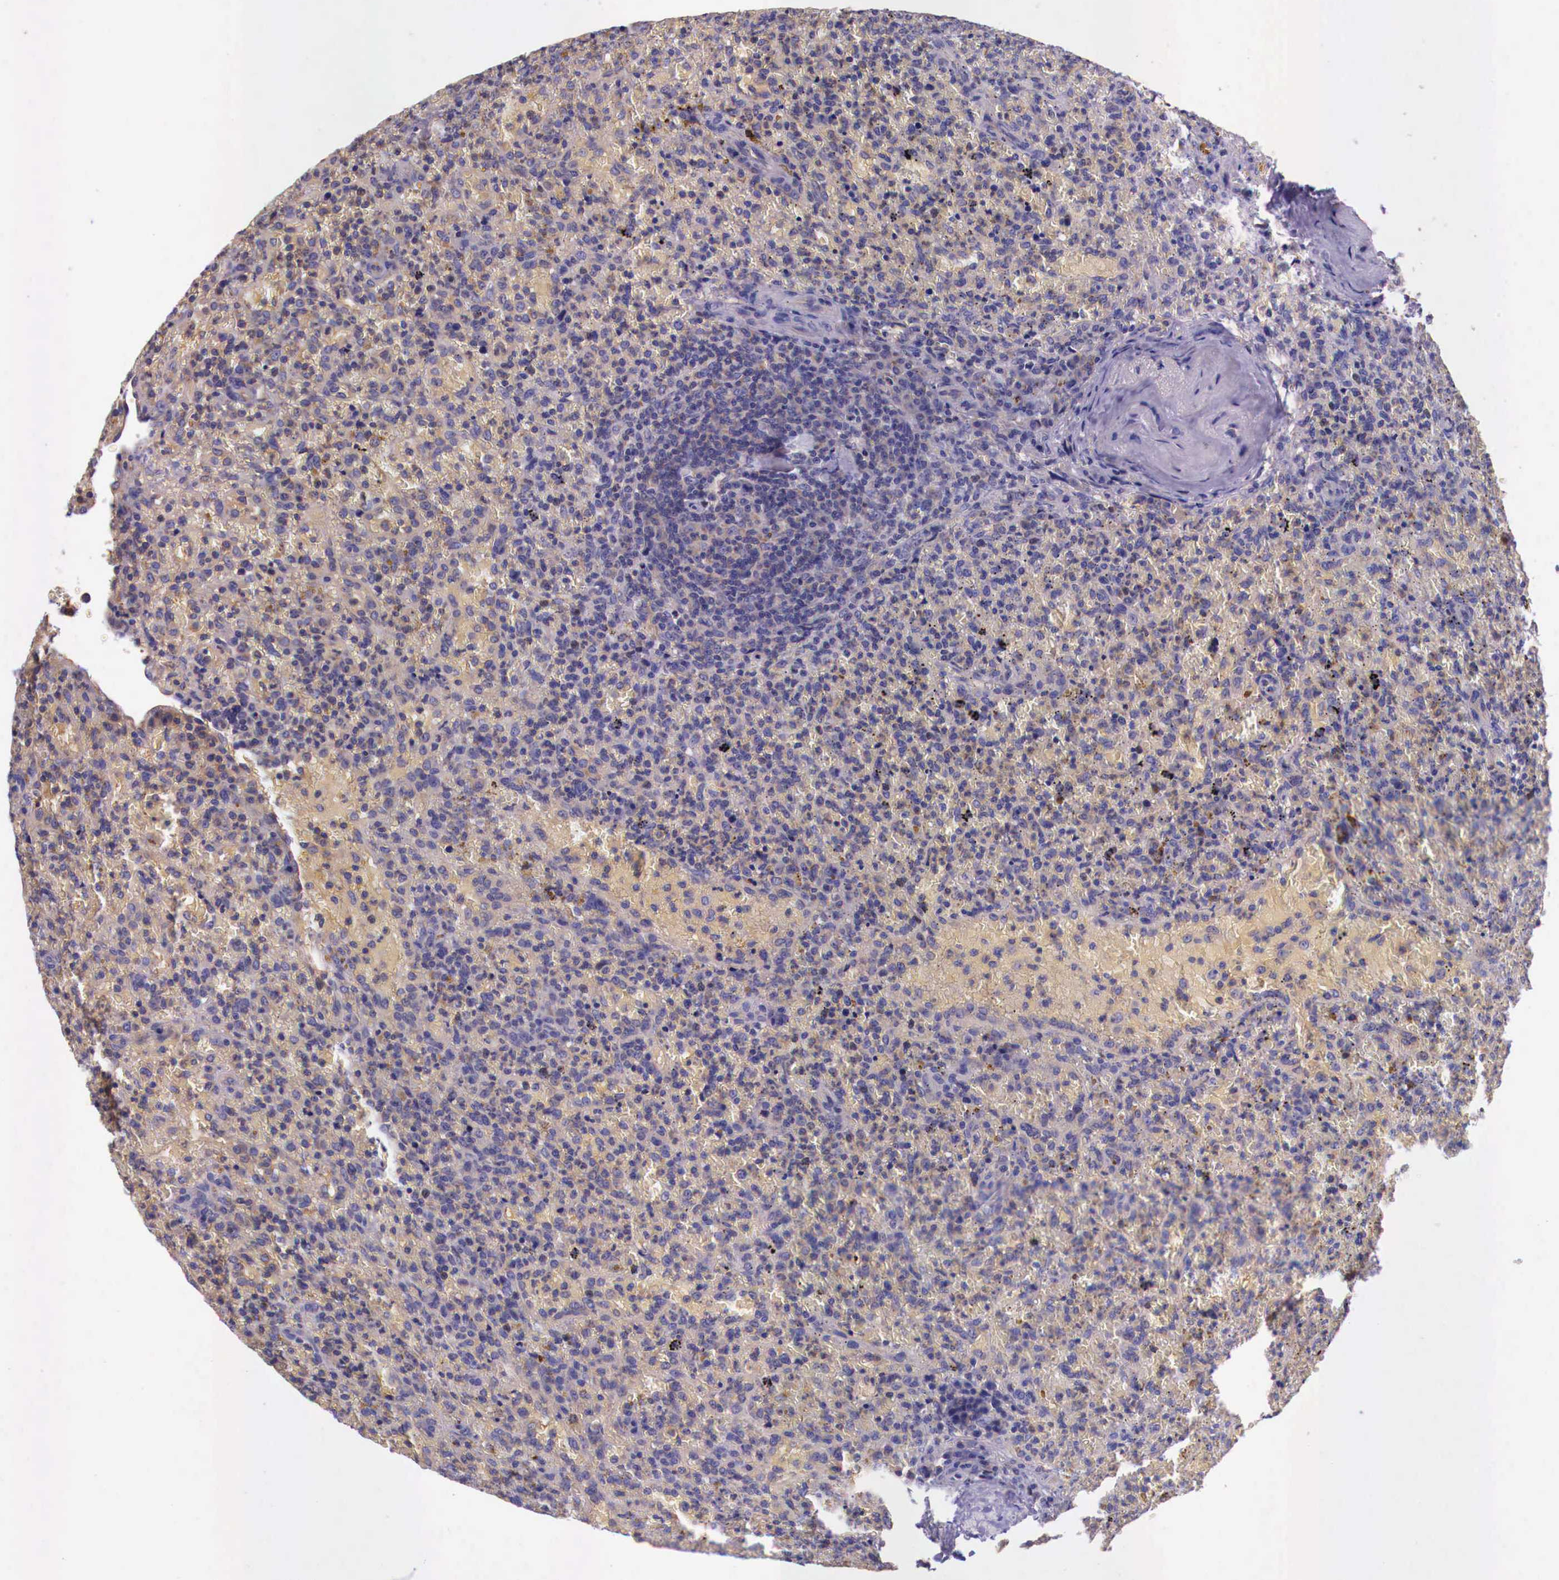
{"staining": {"intensity": "negative", "quantity": "none", "location": "none"}, "tissue": "lymphoma", "cell_type": "Tumor cells", "image_type": "cancer", "snomed": [{"axis": "morphology", "description": "Malignant lymphoma, non-Hodgkin's type, High grade"}, {"axis": "topography", "description": "Spleen"}, {"axis": "topography", "description": "Lymph node"}], "caption": "High power microscopy image of an IHC photomicrograph of high-grade malignant lymphoma, non-Hodgkin's type, revealing no significant positivity in tumor cells.", "gene": "GRIPAP1", "patient": {"sex": "female", "age": 70}}